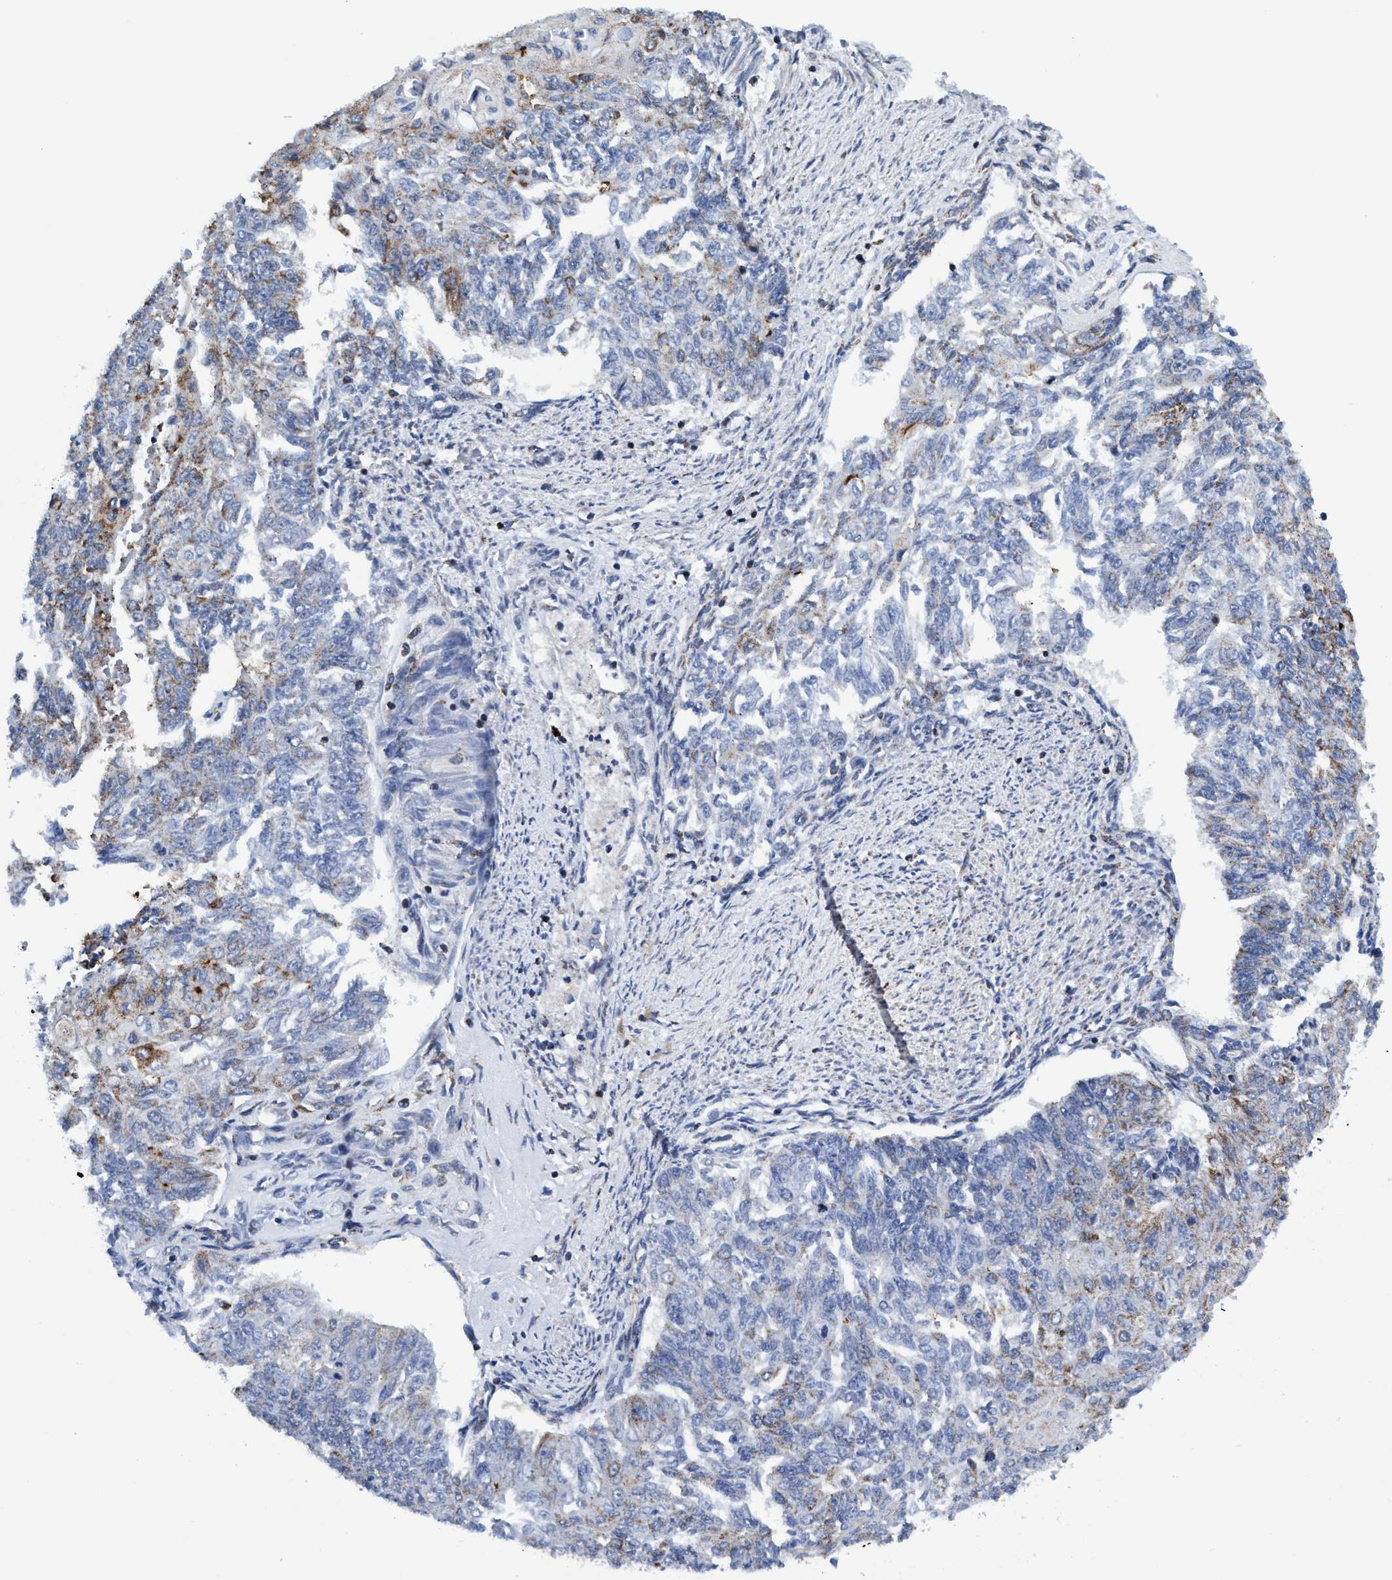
{"staining": {"intensity": "weak", "quantity": "<25%", "location": "cytoplasmic/membranous"}, "tissue": "endometrial cancer", "cell_type": "Tumor cells", "image_type": "cancer", "snomed": [{"axis": "morphology", "description": "Adenocarcinoma, NOS"}, {"axis": "topography", "description": "Endometrium"}], "caption": "Adenocarcinoma (endometrial) stained for a protein using immunohistochemistry reveals no expression tumor cells.", "gene": "AGAP2", "patient": {"sex": "female", "age": 32}}